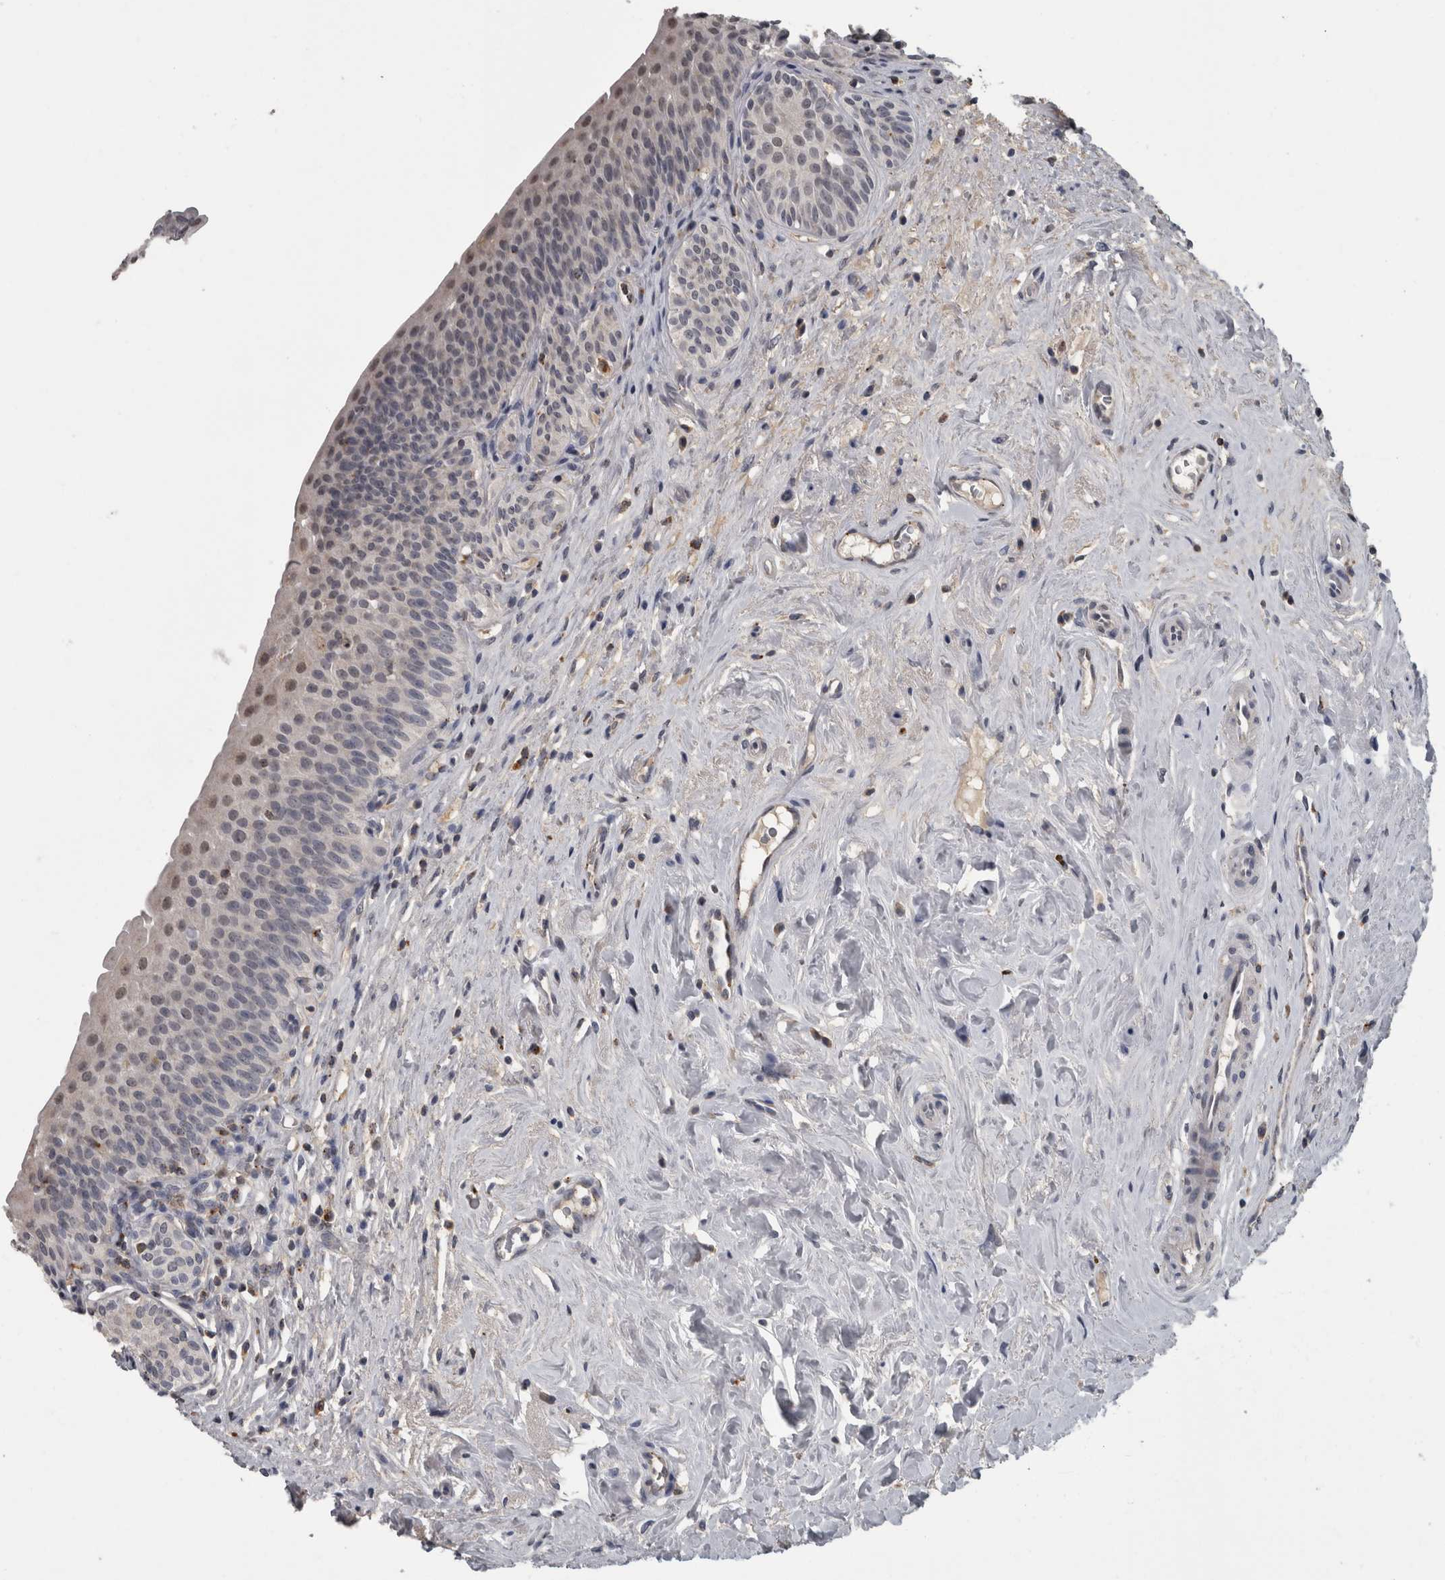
{"staining": {"intensity": "negative", "quantity": "none", "location": "none"}, "tissue": "urinary bladder", "cell_type": "Urothelial cells", "image_type": "normal", "snomed": [{"axis": "morphology", "description": "Normal tissue, NOS"}, {"axis": "topography", "description": "Urinary bladder"}], "caption": "Urothelial cells are negative for brown protein staining in unremarkable urinary bladder. (Brightfield microscopy of DAB (3,3'-diaminobenzidine) immunohistochemistry (IHC) at high magnification).", "gene": "NAAA", "patient": {"sex": "male", "age": 83}}